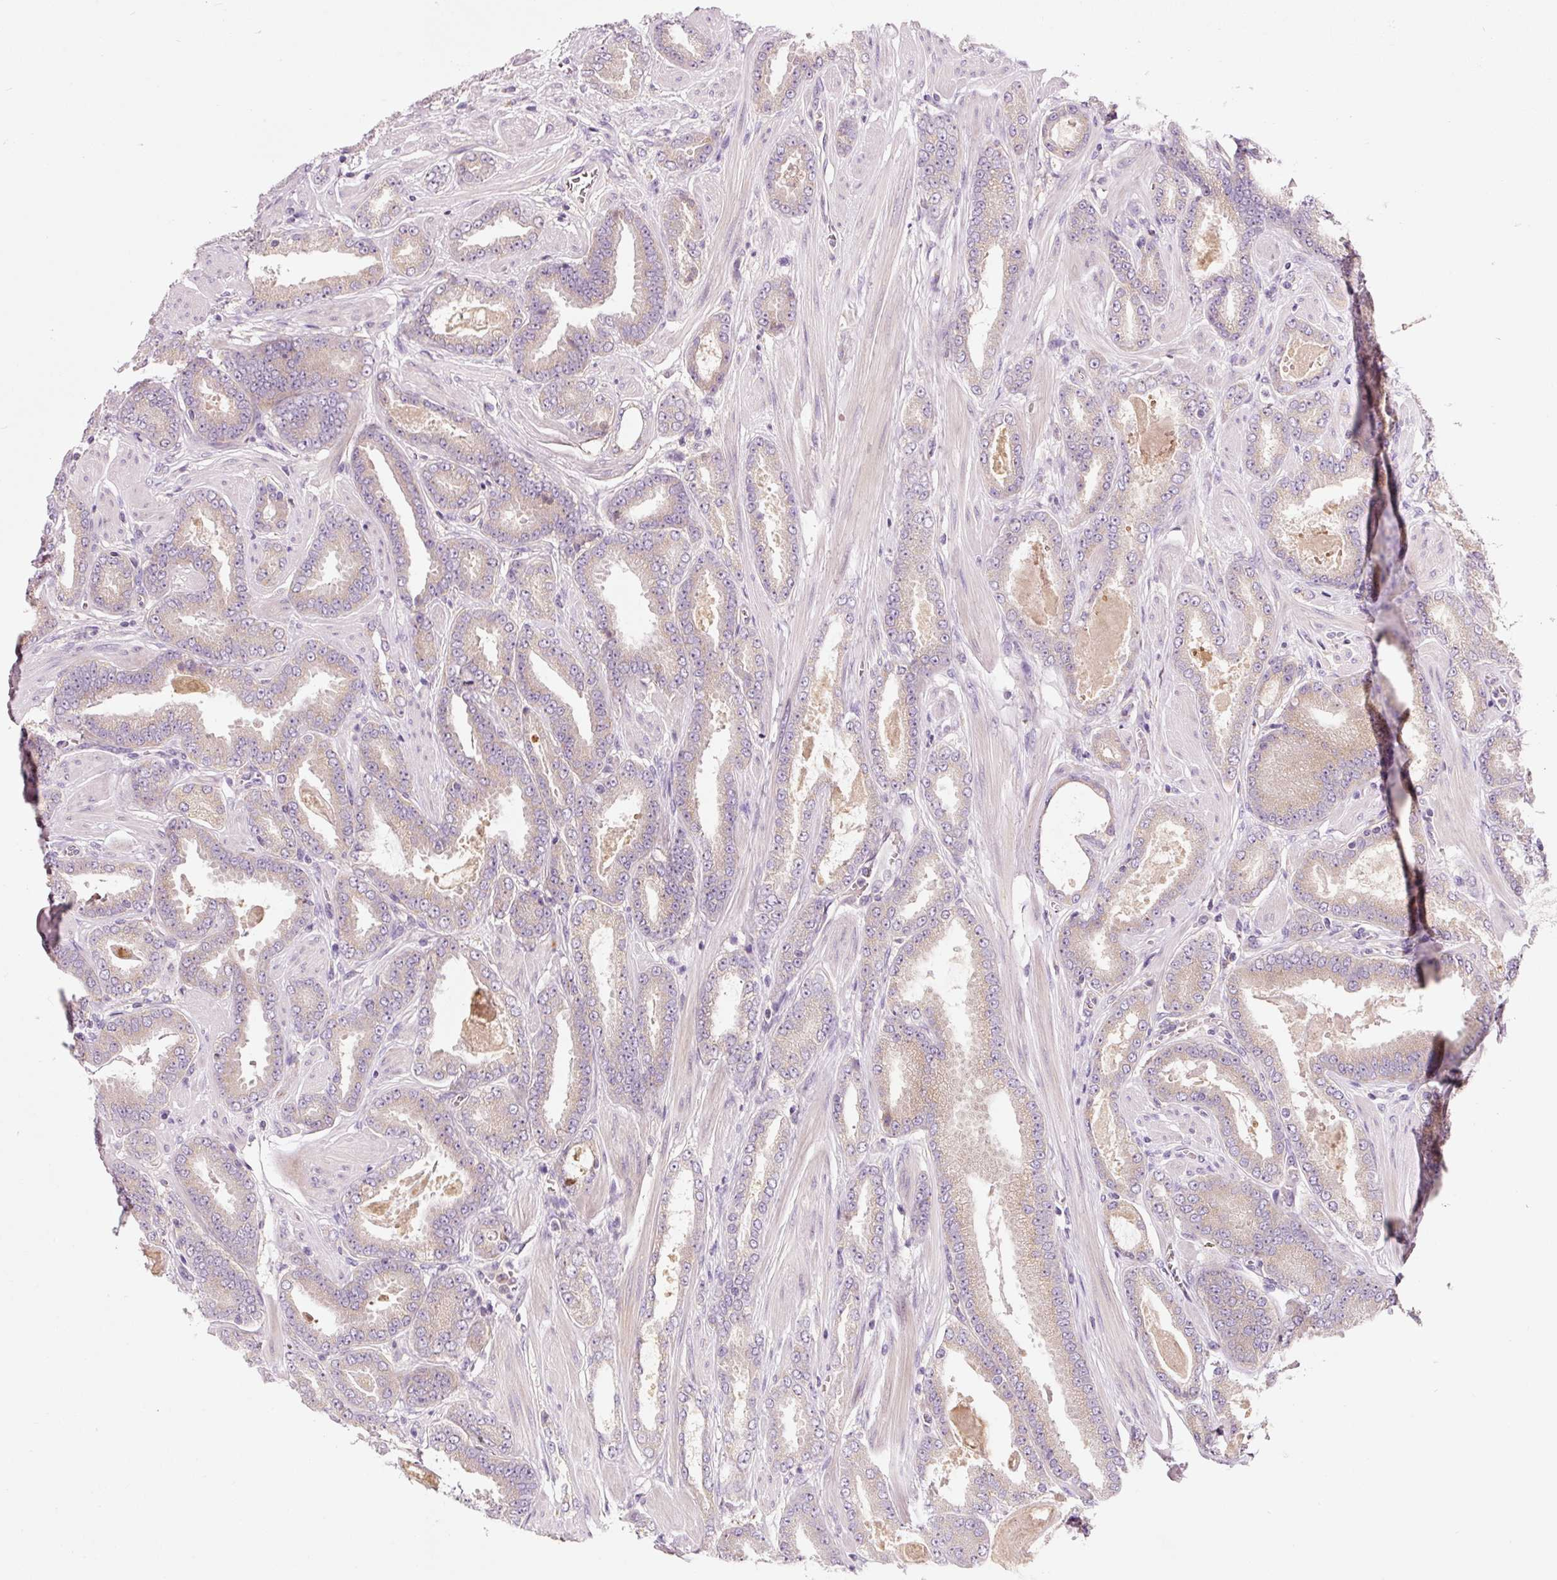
{"staining": {"intensity": "negative", "quantity": "none", "location": "none"}, "tissue": "prostate cancer", "cell_type": "Tumor cells", "image_type": "cancer", "snomed": [{"axis": "morphology", "description": "Adenocarcinoma, Low grade"}, {"axis": "topography", "description": "Prostate"}], "caption": "This photomicrograph is of prostate cancer (adenocarcinoma (low-grade)) stained with IHC to label a protein in brown with the nuclei are counter-stained blue. There is no positivity in tumor cells.", "gene": "NAPA", "patient": {"sex": "male", "age": 42}}